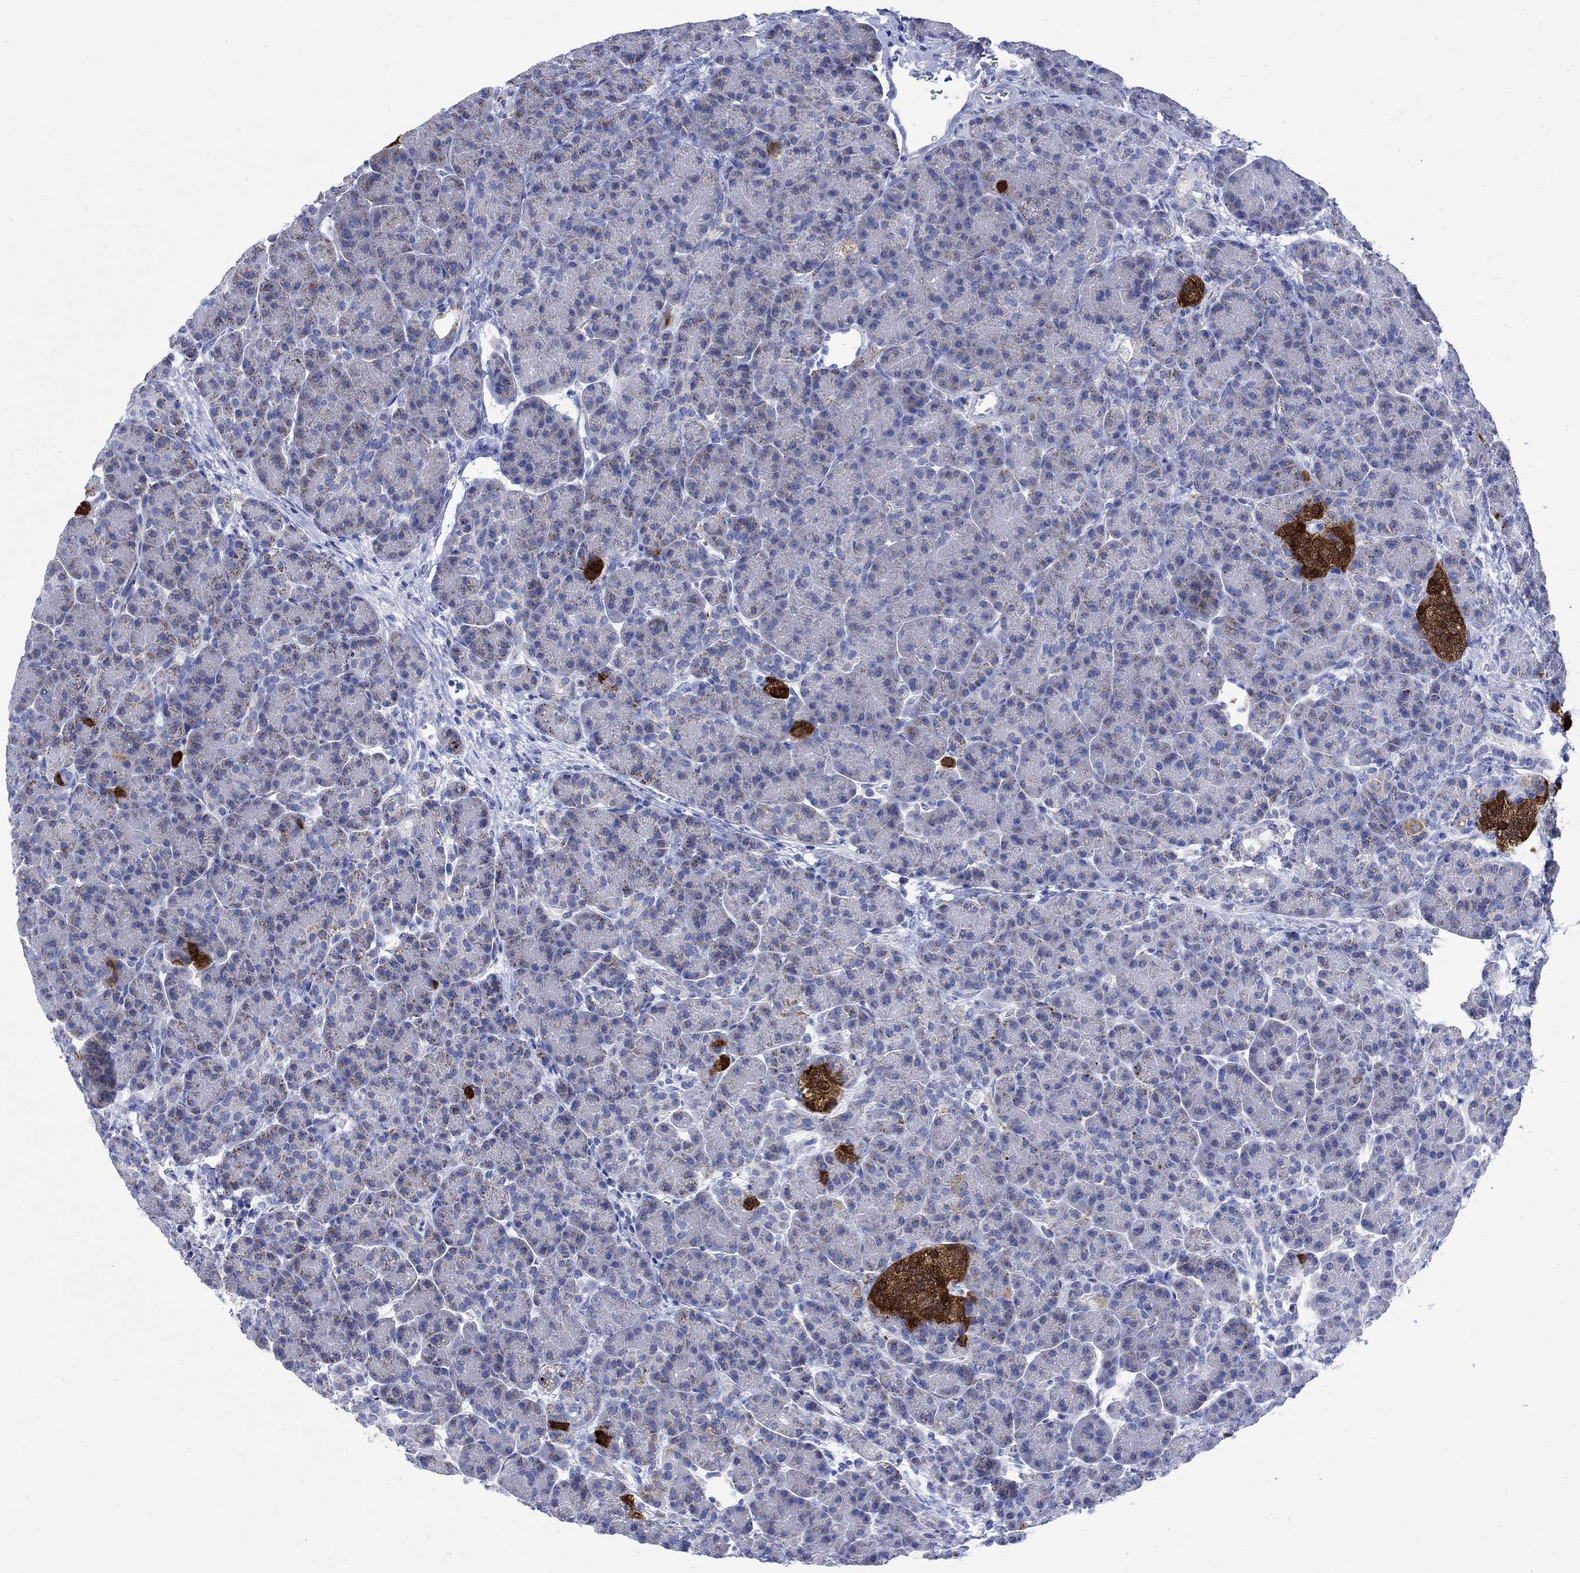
{"staining": {"intensity": "negative", "quantity": "none", "location": "none"}, "tissue": "pancreas", "cell_type": "Exocrine glandular cells", "image_type": "normal", "snomed": [{"axis": "morphology", "description": "Normal tissue, NOS"}, {"axis": "topography", "description": "Pancreas"}], "caption": "IHC of benign pancreas displays no expression in exocrine glandular cells.", "gene": "CPLX1", "patient": {"sex": "female", "age": 63}}